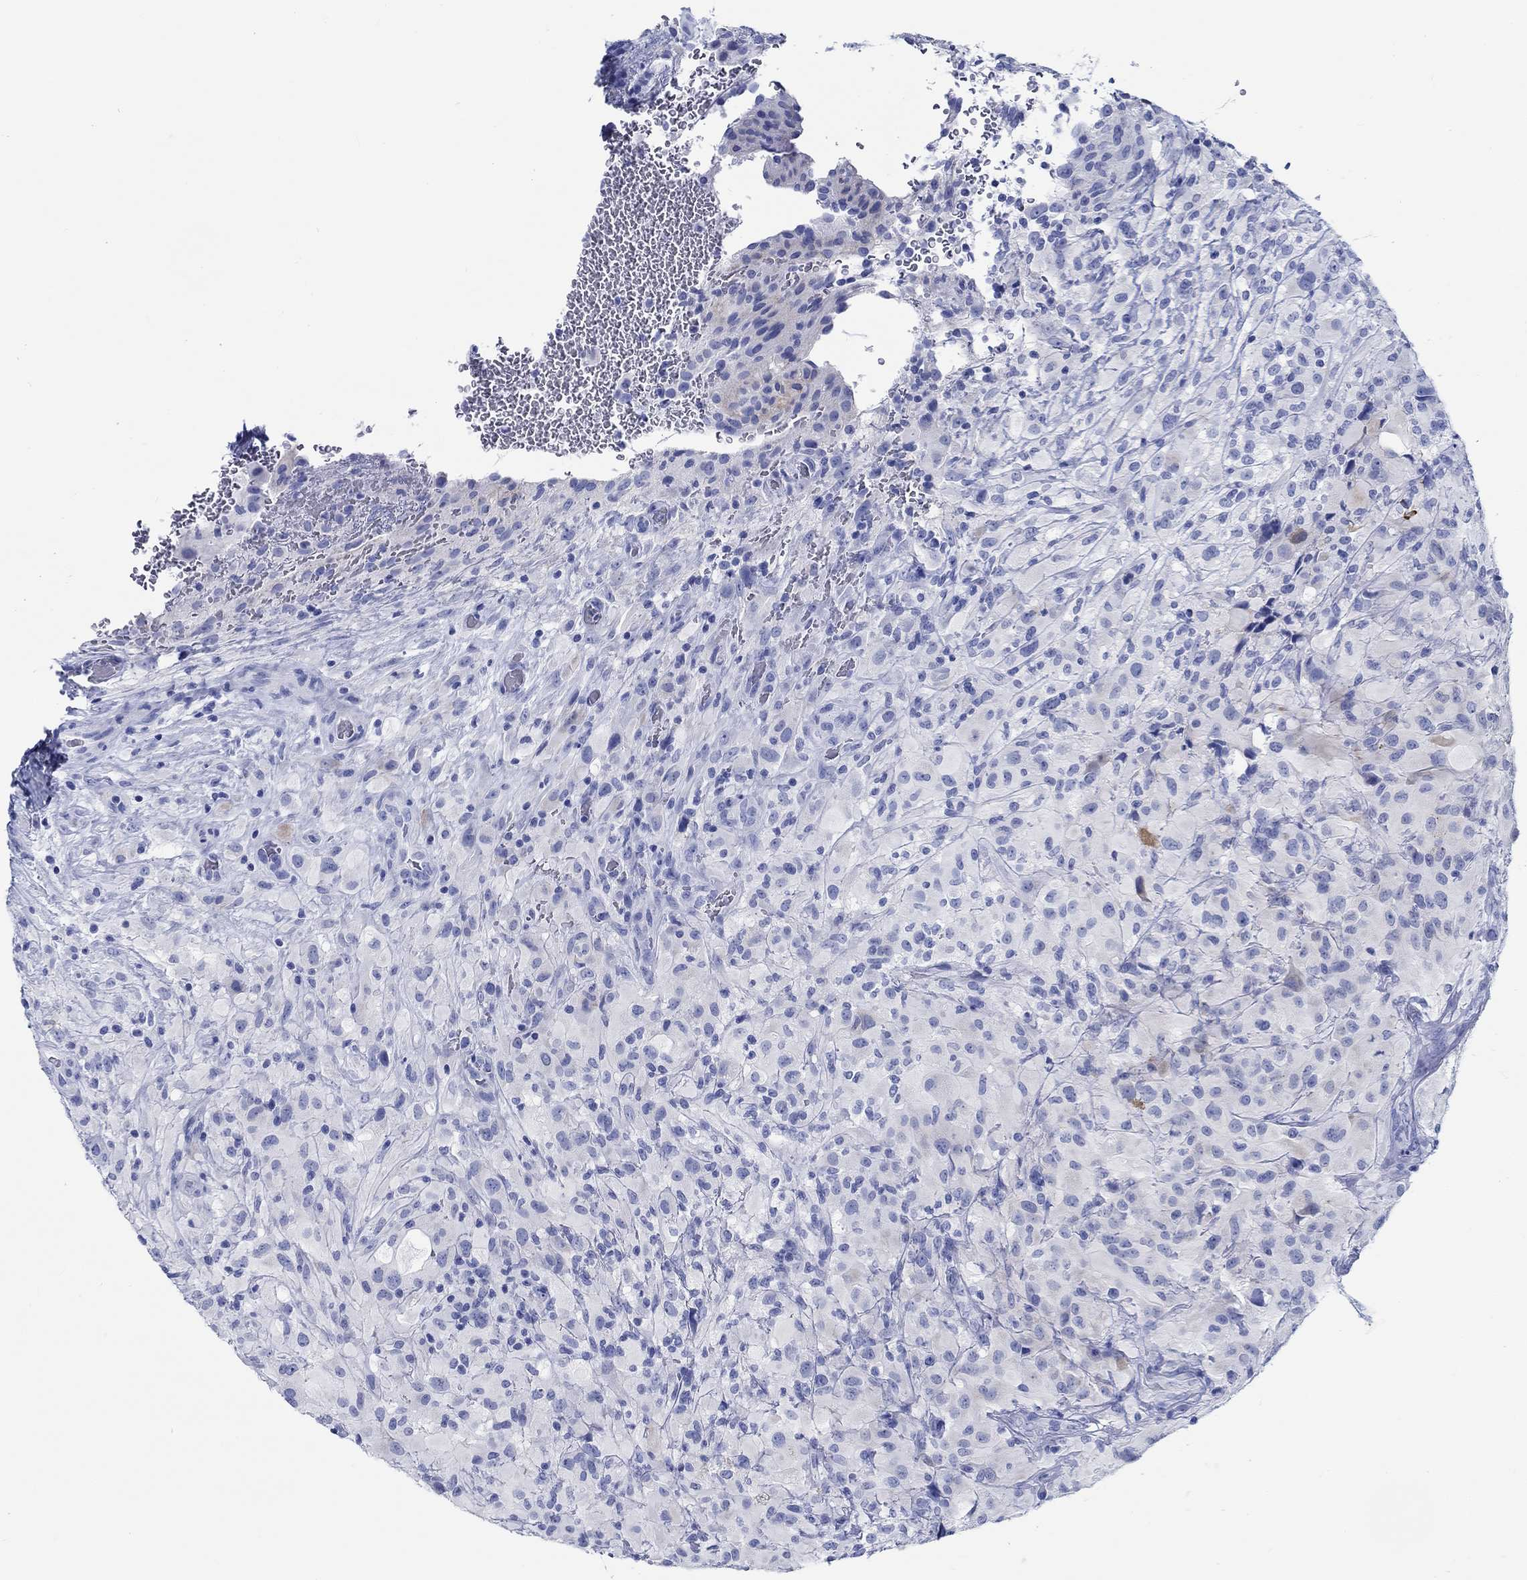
{"staining": {"intensity": "negative", "quantity": "none", "location": "none"}, "tissue": "glioma", "cell_type": "Tumor cells", "image_type": "cancer", "snomed": [{"axis": "morphology", "description": "Glioma, malignant, High grade"}, {"axis": "topography", "description": "Cerebral cortex"}], "caption": "High power microscopy micrograph of an immunohistochemistry (IHC) histopathology image of malignant glioma (high-grade), revealing no significant positivity in tumor cells. (Stains: DAB (3,3'-diaminobenzidine) immunohistochemistry (IHC) with hematoxylin counter stain, Microscopy: brightfield microscopy at high magnification).", "gene": "RD3L", "patient": {"sex": "male", "age": 35}}